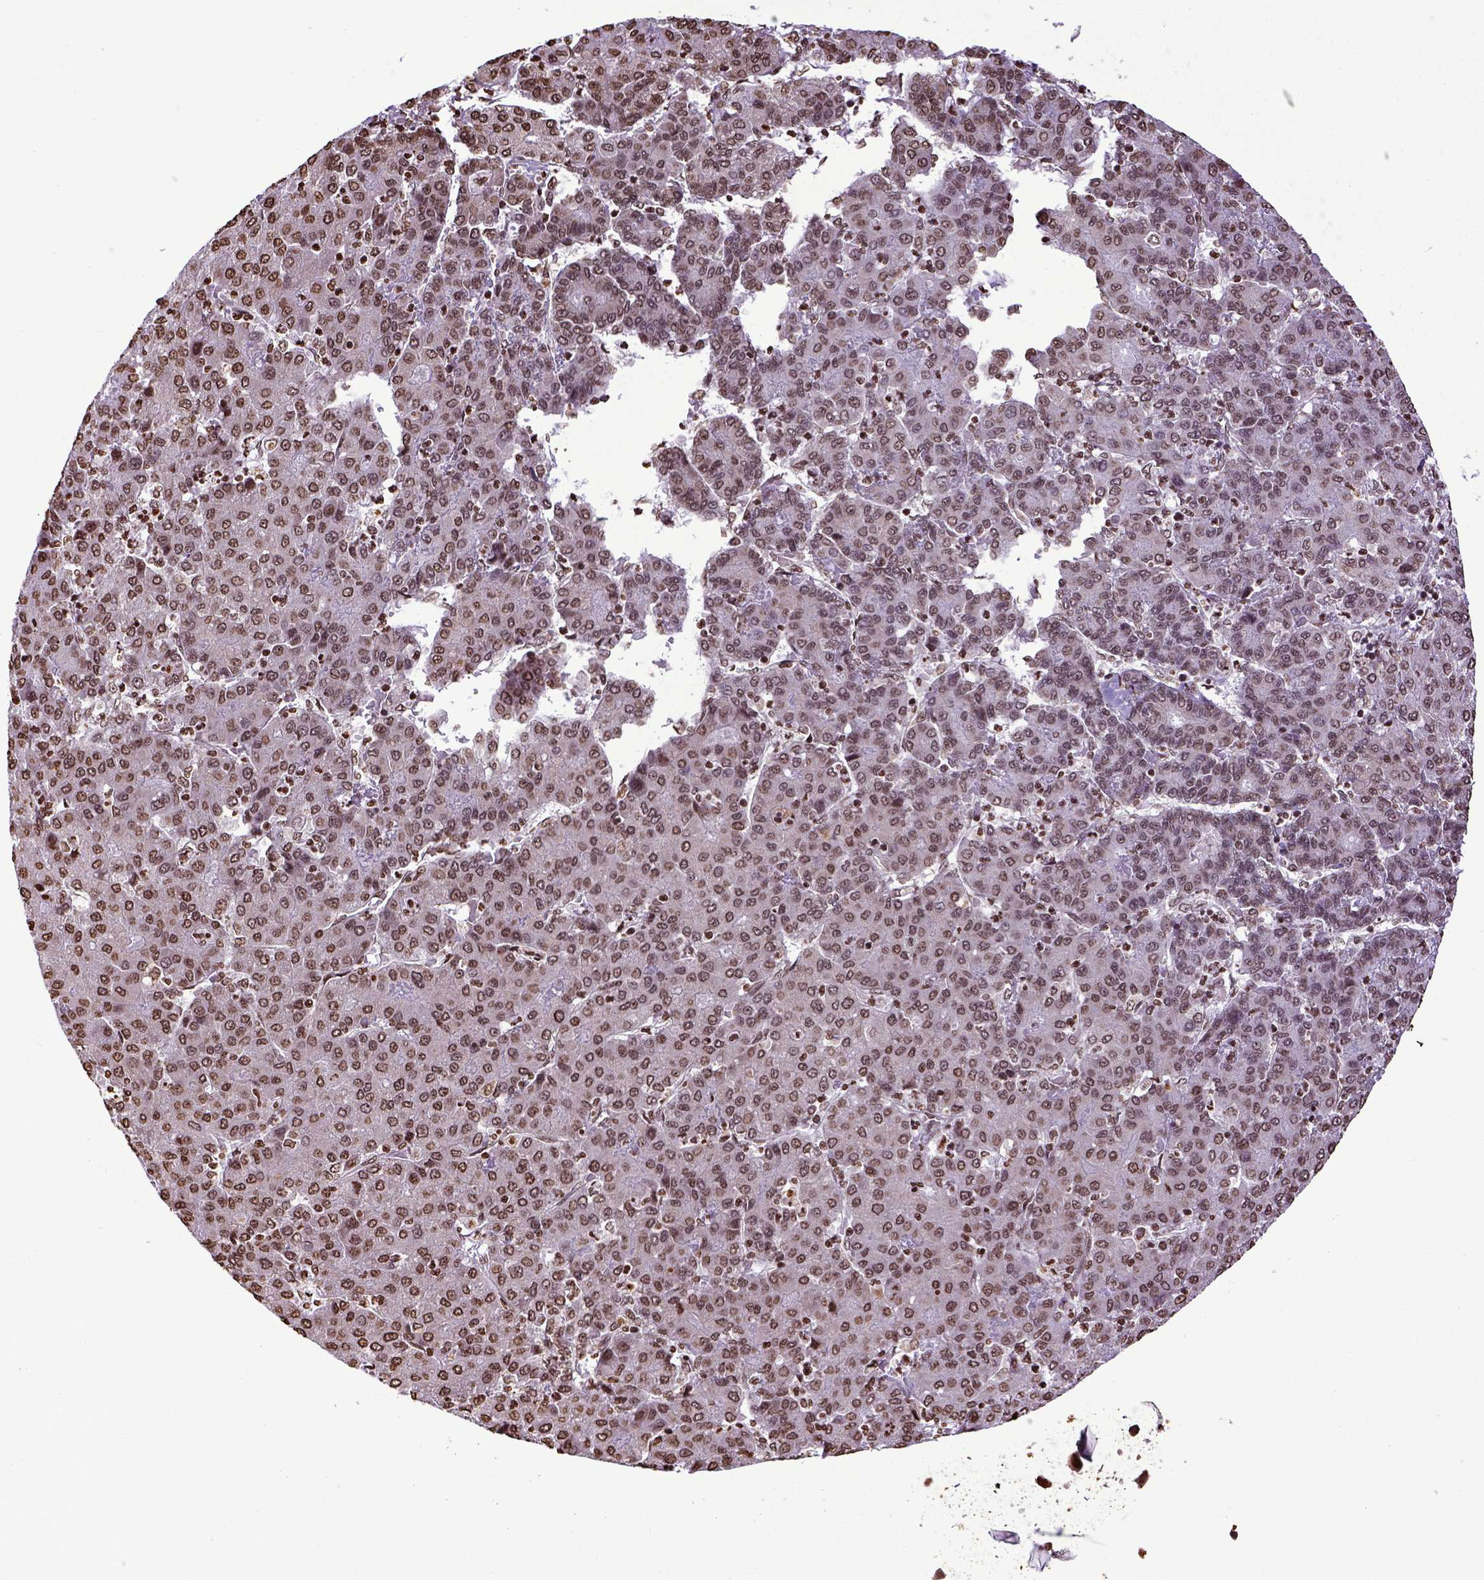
{"staining": {"intensity": "moderate", "quantity": ">75%", "location": "nuclear"}, "tissue": "liver cancer", "cell_type": "Tumor cells", "image_type": "cancer", "snomed": [{"axis": "morphology", "description": "Carcinoma, Hepatocellular, NOS"}, {"axis": "topography", "description": "Liver"}], "caption": "Protein staining of liver cancer tissue shows moderate nuclear positivity in about >75% of tumor cells.", "gene": "ZNF75D", "patient": {"sex": "male", "age": 65}}